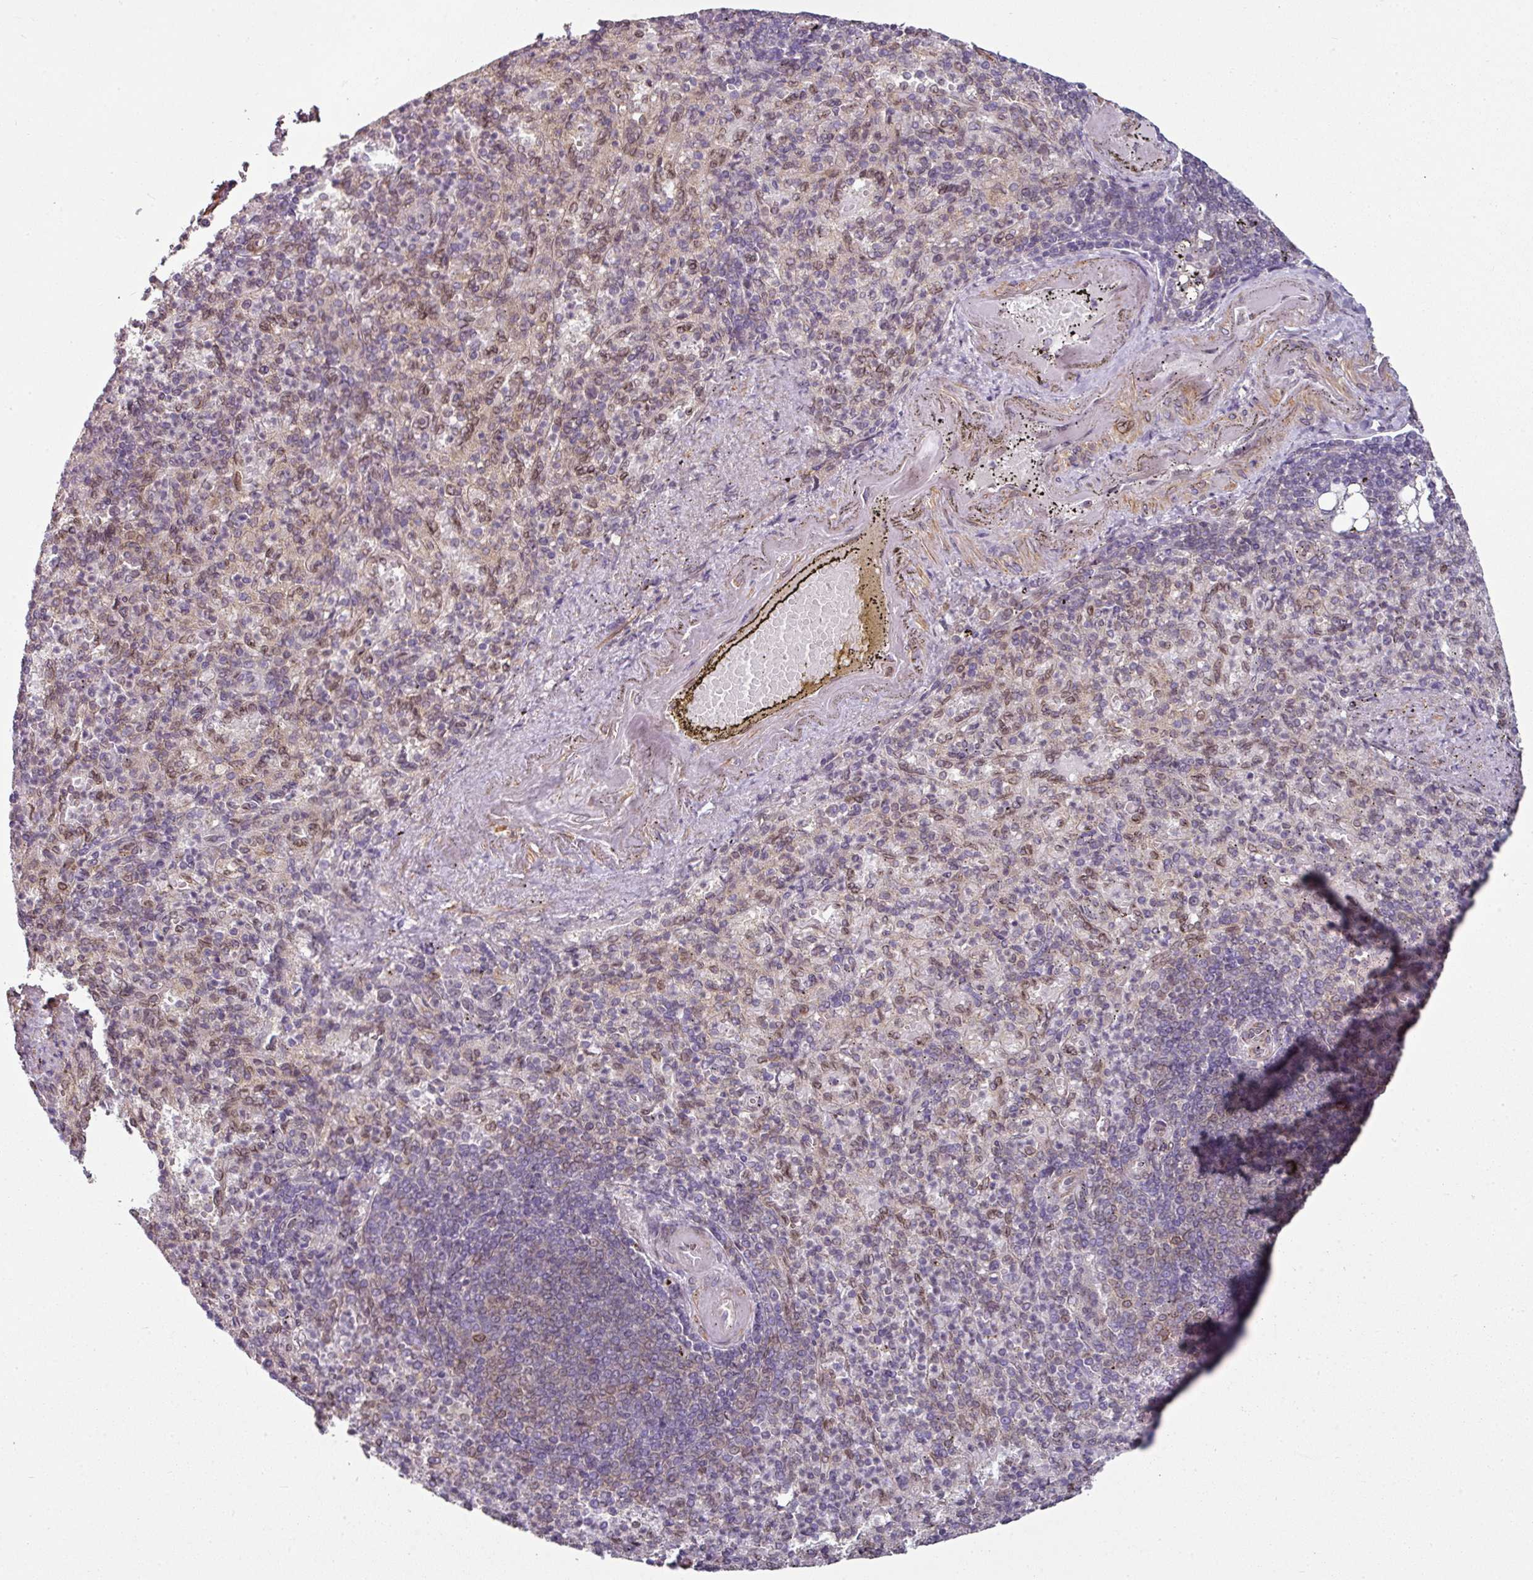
{"staining": {"intensity": "moderate", "quantity": "25%-75%", "location": "cytoplasmic/membranous,nuclear"}, "tissue": "spleen", "cell_type": "Cells in red pulp", "image_type": "normal", "snomed": [{"axis": "morphology", "description": "Normal tissue, NOS"}, {"axis": "topography", "description": "Spleen"}], "caption": "Cells in red pulp exhibit moderate cytoplasmic/membranous,nuclear positivity in about 25%-75% of cells in benign spleen.", "gene": "RANGAP1", "patient": {"sex": "female", "age": 74}}